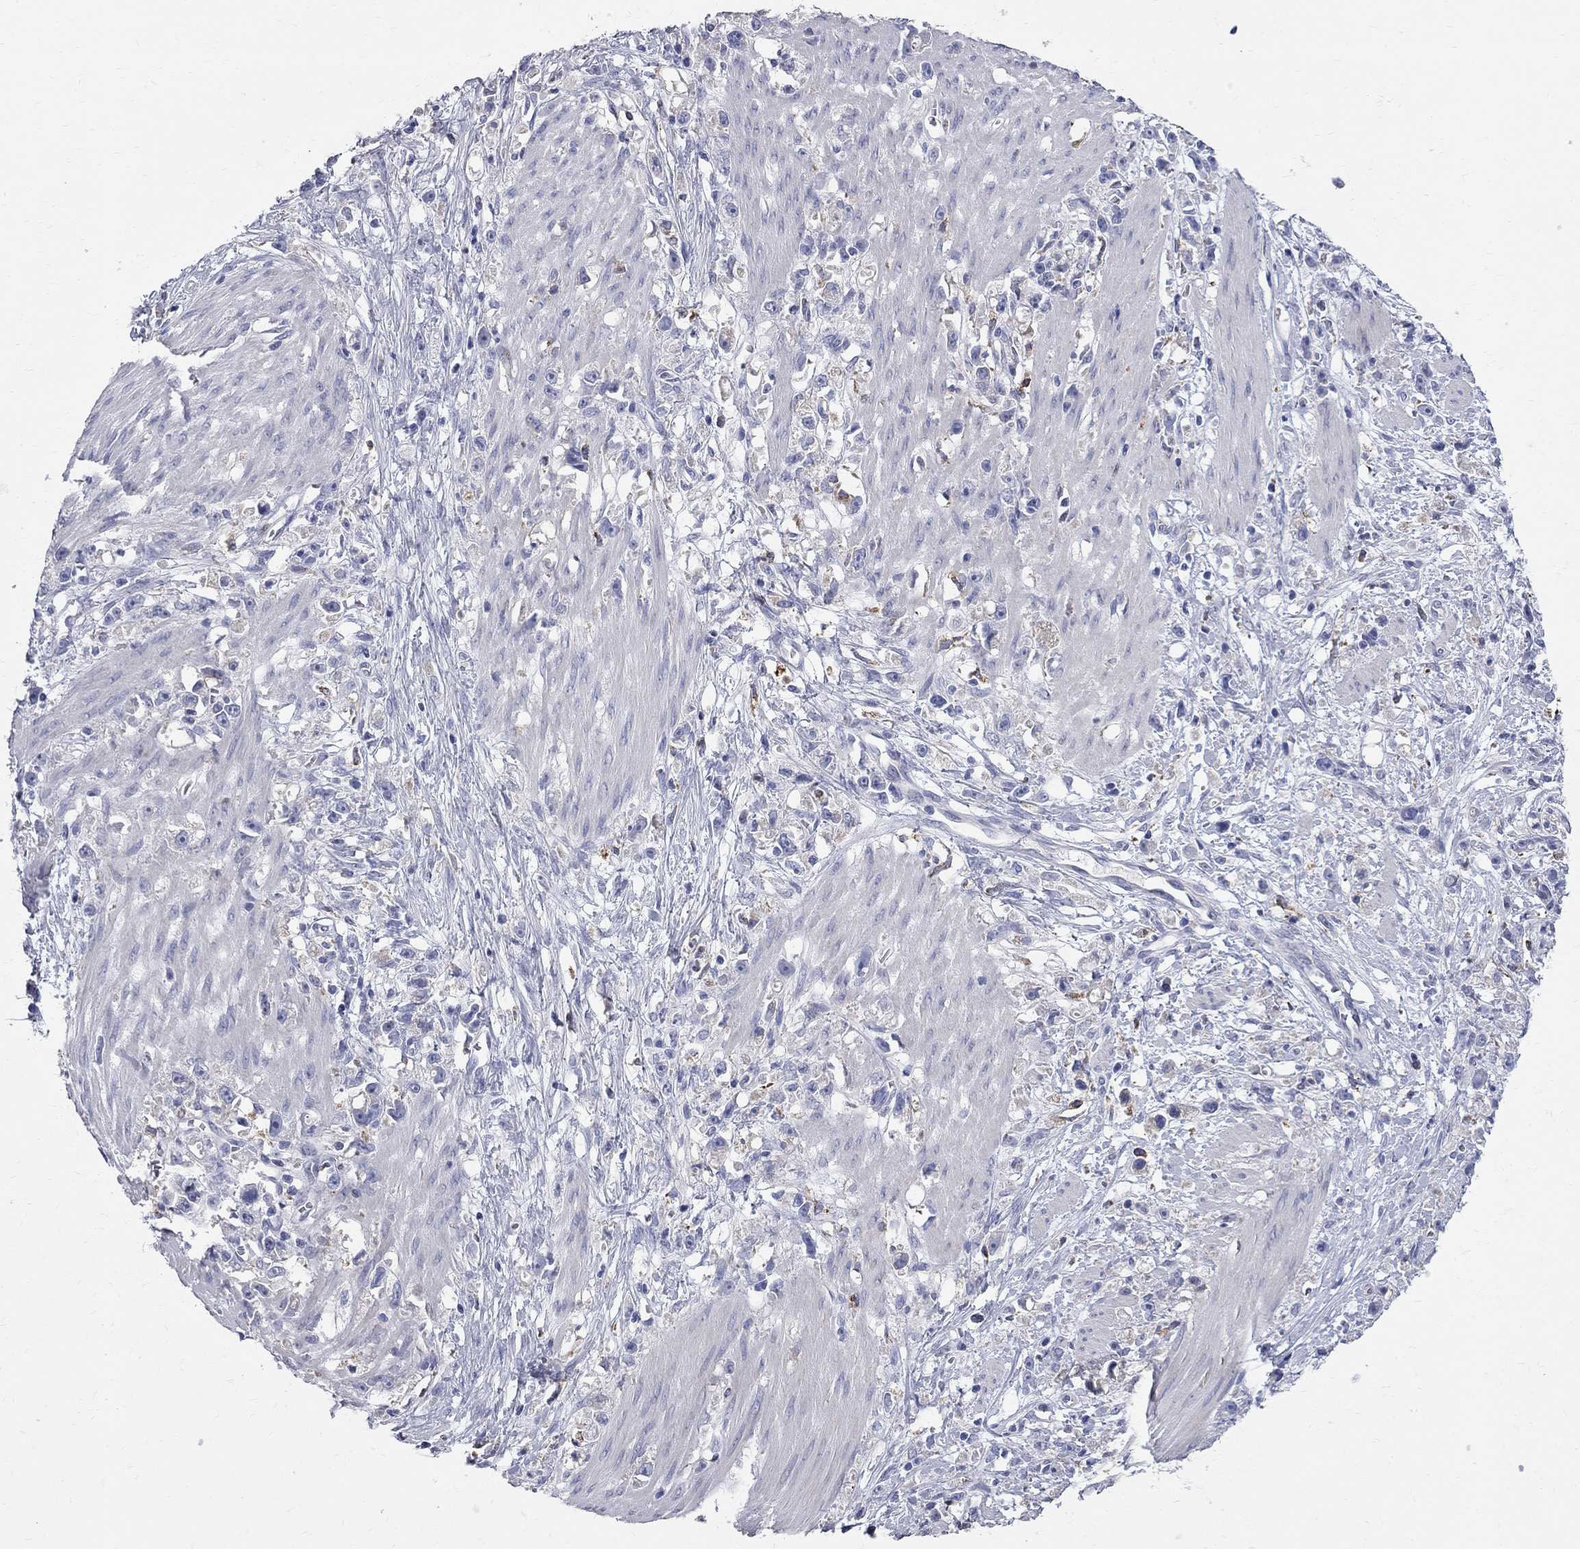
{"staining": {"intensity": "negative", "quantity": "none", "location": "none"}, "tissue": "stomach cancer", "cell_type": "Tumor cells", "image_type": "cancer", "snomed": [{"axis": "morphology", "description": "Adenocarcinoma, NOS"}, {"axis": "topography", "description": "Stomach"}], "caption": "High magnification brightfield microscopy of stomach cancer (adenocarcinoma) stained with DAB (3,3'-diaminobenzidine) (brown) and counterstained with hematoxylin (blue): tumor cells show no significant positivity. The staining is performed using DAB (3,3'-diaminobenzidine) brown chromogen with nuclei counter-stained in using hematoxylin.", "gene": "ACSL1", "patient": {"sex": "female", "age": 59}}